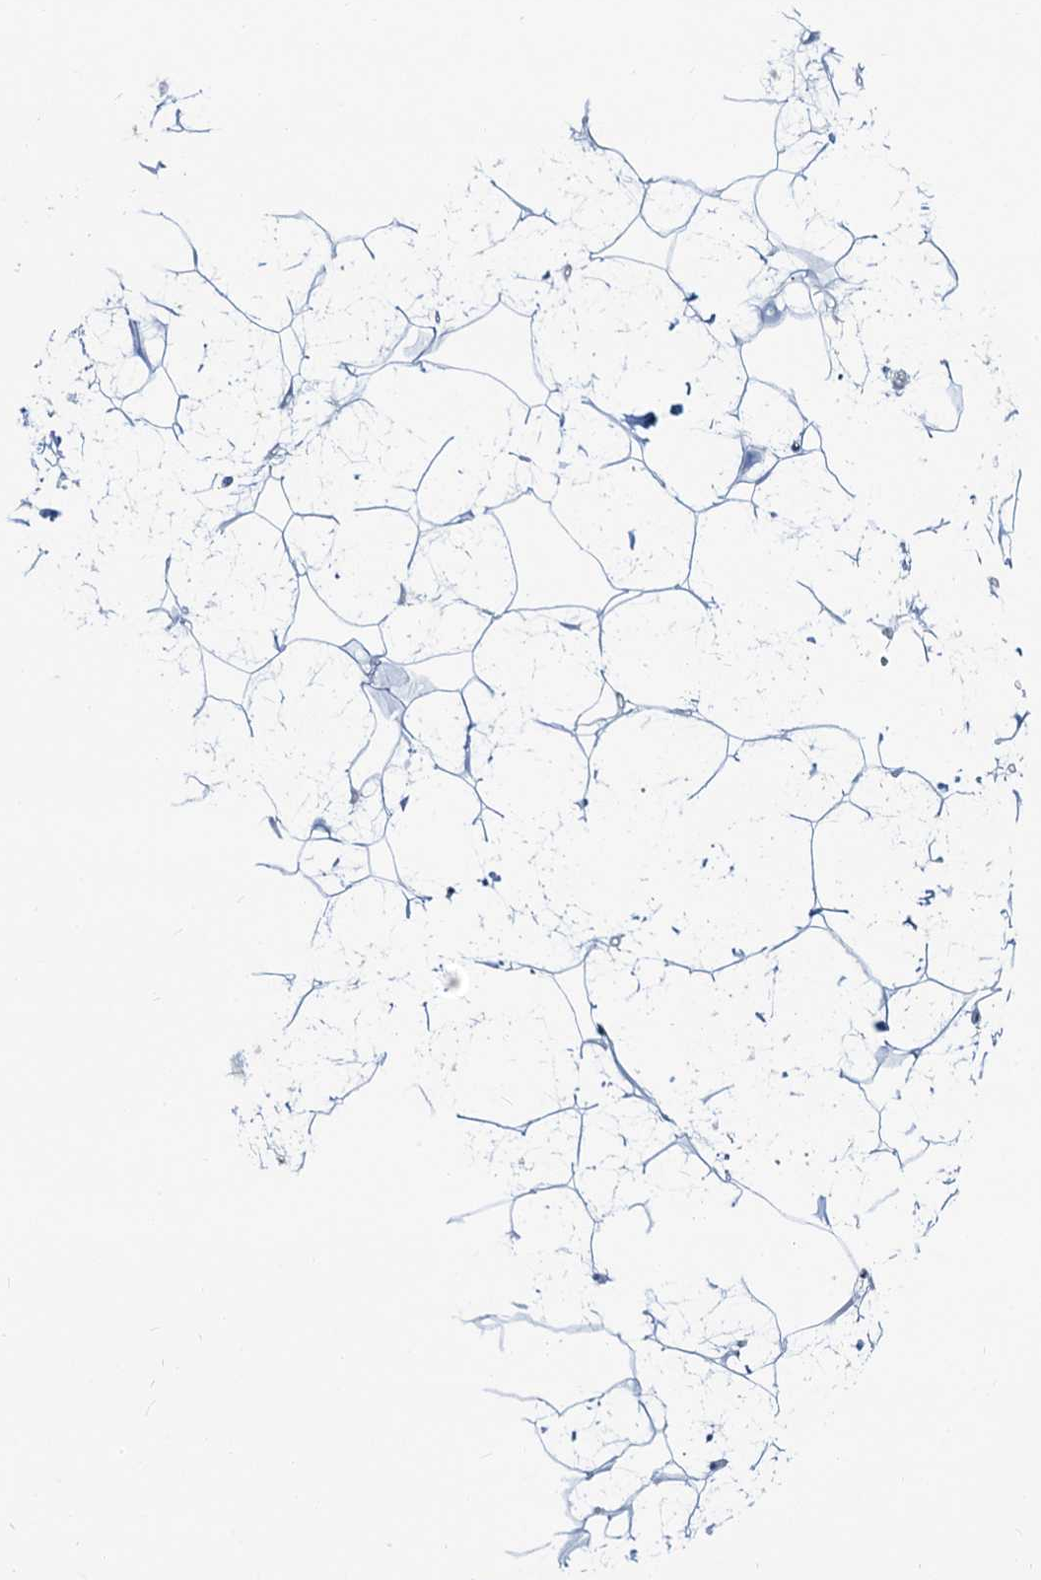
{"staining": {"intensity": "negative", "quantity": "none", "location": "none"}, "tissue": "adipose tissue", "cell_type": "Adipocytes", "image_type": "normal", "snomed": [{"axis": "morphology", "description": "Normal tissue, NOS"}, {"axis": "topography", "description": "Breast"}], "caption": "A photomicrograph of adipose tissue stained for a protein demonstrates no brown staining in adipocytes. (DAB (3,3'-diaminobenzidine) IHC, high magnification).", "gene": "ASTE1", "patient": {"sex": "female", "age": 26}}